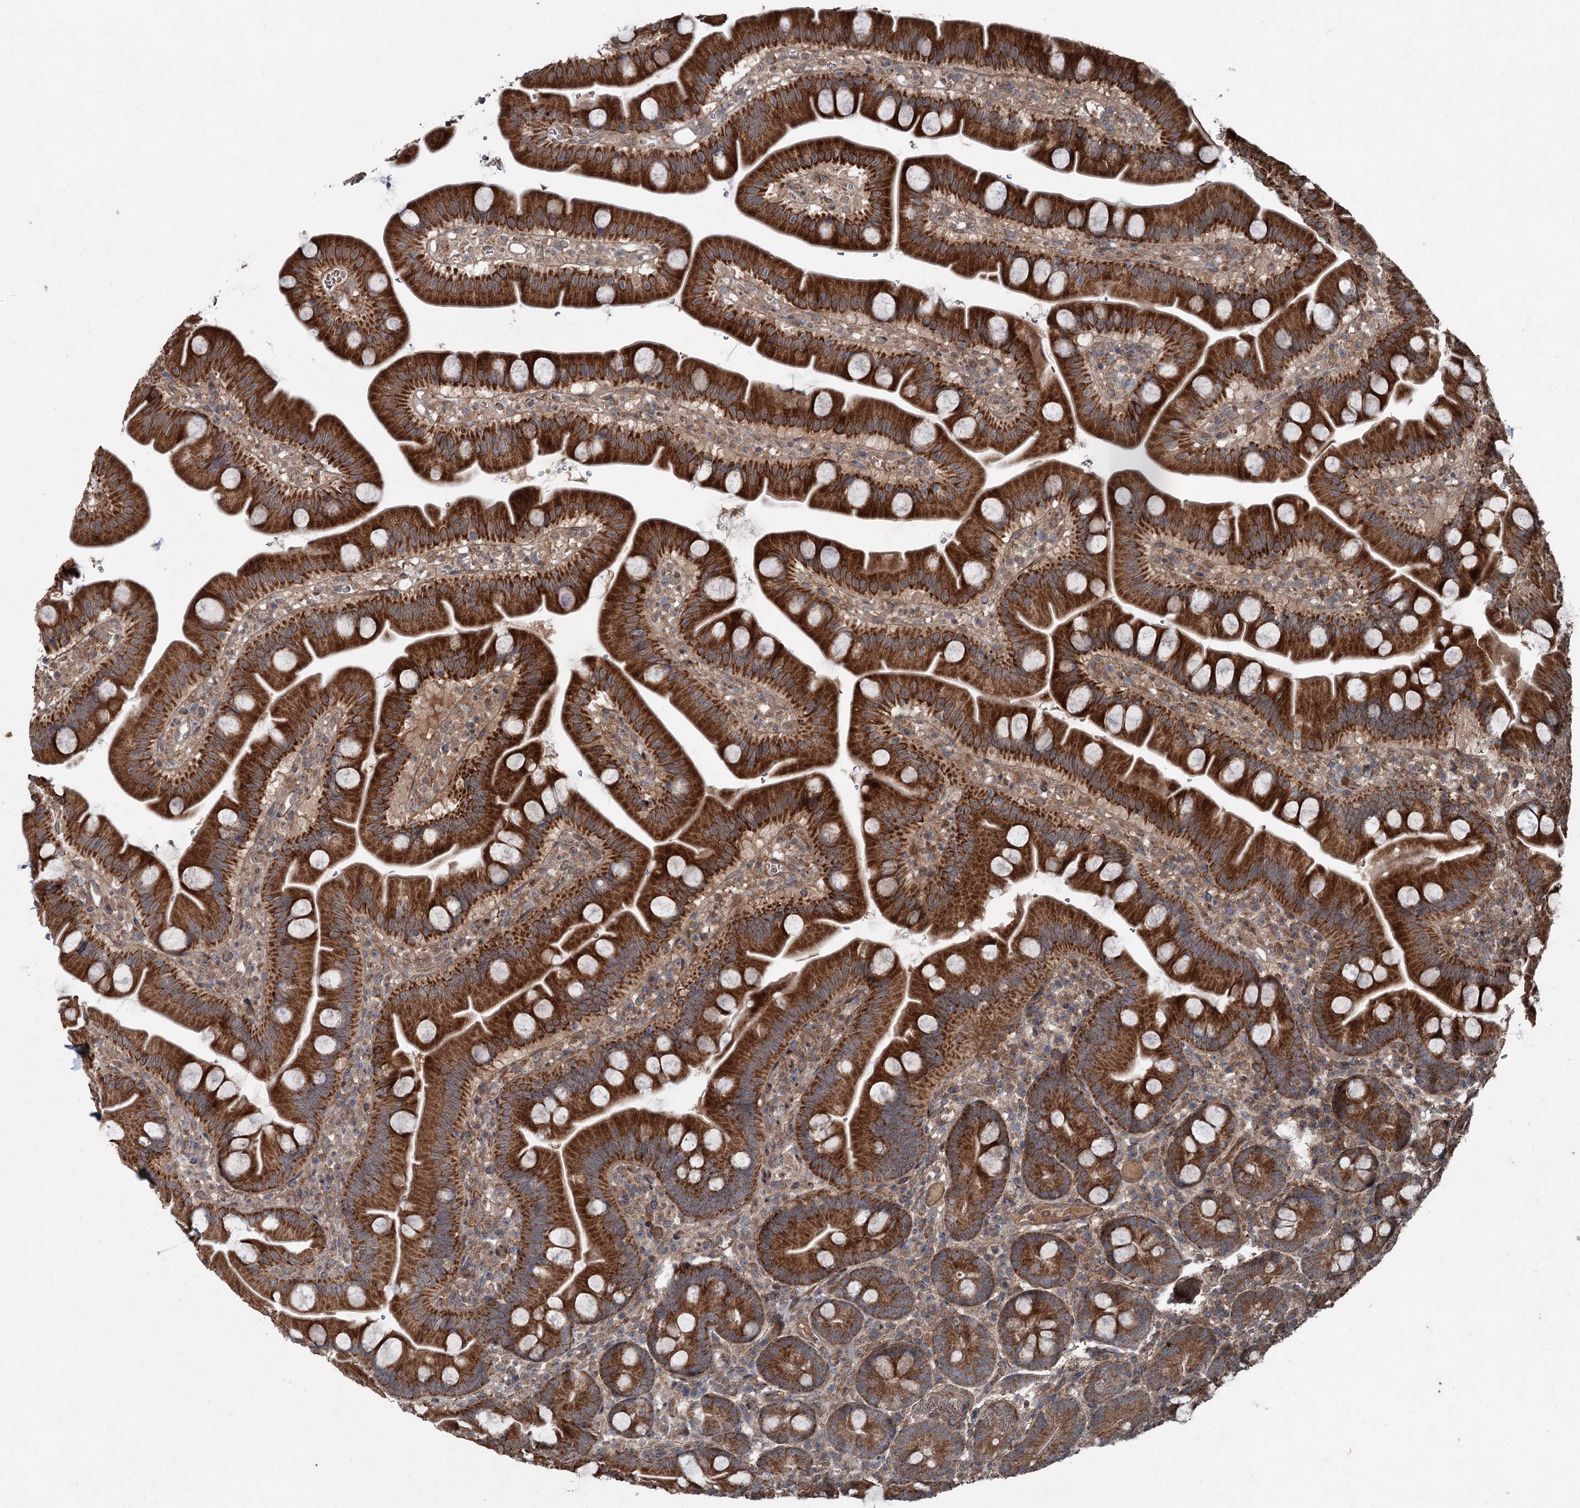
{"staining": {"intensity": "strong", "quantity": ">75%", "location": "cytoplasmic/membranous"}, "tissue": "small intestine", "cell_type": "Glandular cells", "image_type": "normal", "snomed": [{"axis": "morphology", "description": "Normal tissue, NOS"}, {"axis": "topography", "description": "Small intestine"}], "caption": "Protein expression by immunohistochemistry (IHC) displays strong cytoplasmic/membranous expression in about >75% of glandular cells in unremarkable small intestine.", "gene": "ALAS1", "patient": {"sex": "female", "age": 68}}